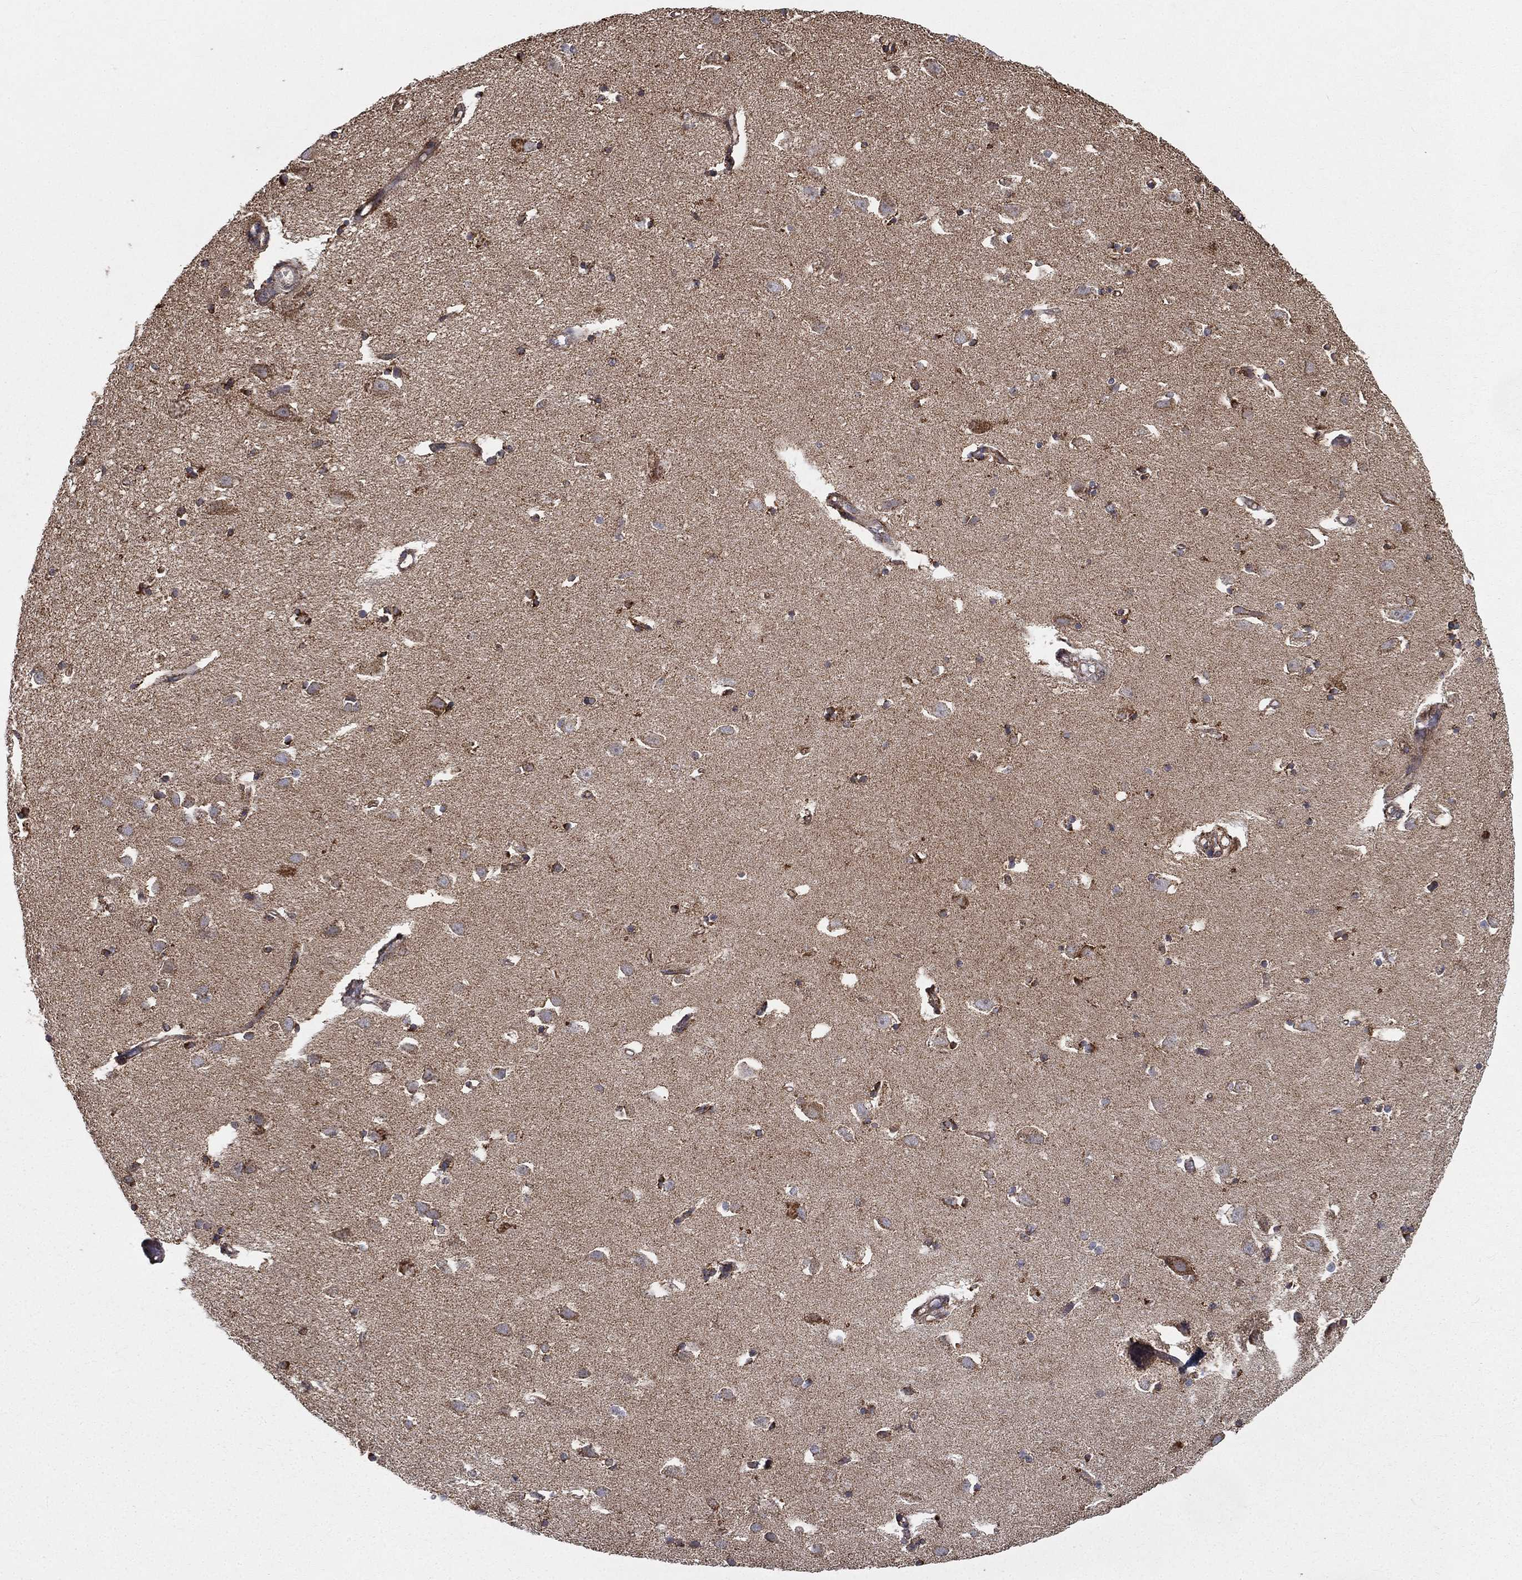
{"staining": {"intensity": "moderate", "quantity": "25%-75%", "location": "cytoplasmic/membranous"}, "tissue": "hippocampus", "cell_type": "Glial cells", "image_type": "normal", "snomed": [{"axis": "morphology", "description": "Normal tissue, NOS"}, {"axis": "topography", "description": "Lateral ventricle wall"}, {"axis": "topography", "description": "Hippocampus"}], "caption": "DAB (3,3'-diaminobenzidine) immunohistochemical staining of normal hippocampus exhibits moderate cytoplasmic/membranous protein staining in approximately 25%-75% of glial cells.", "gene": "RIN3", "patient": {"sex": "female", "age": 63}}